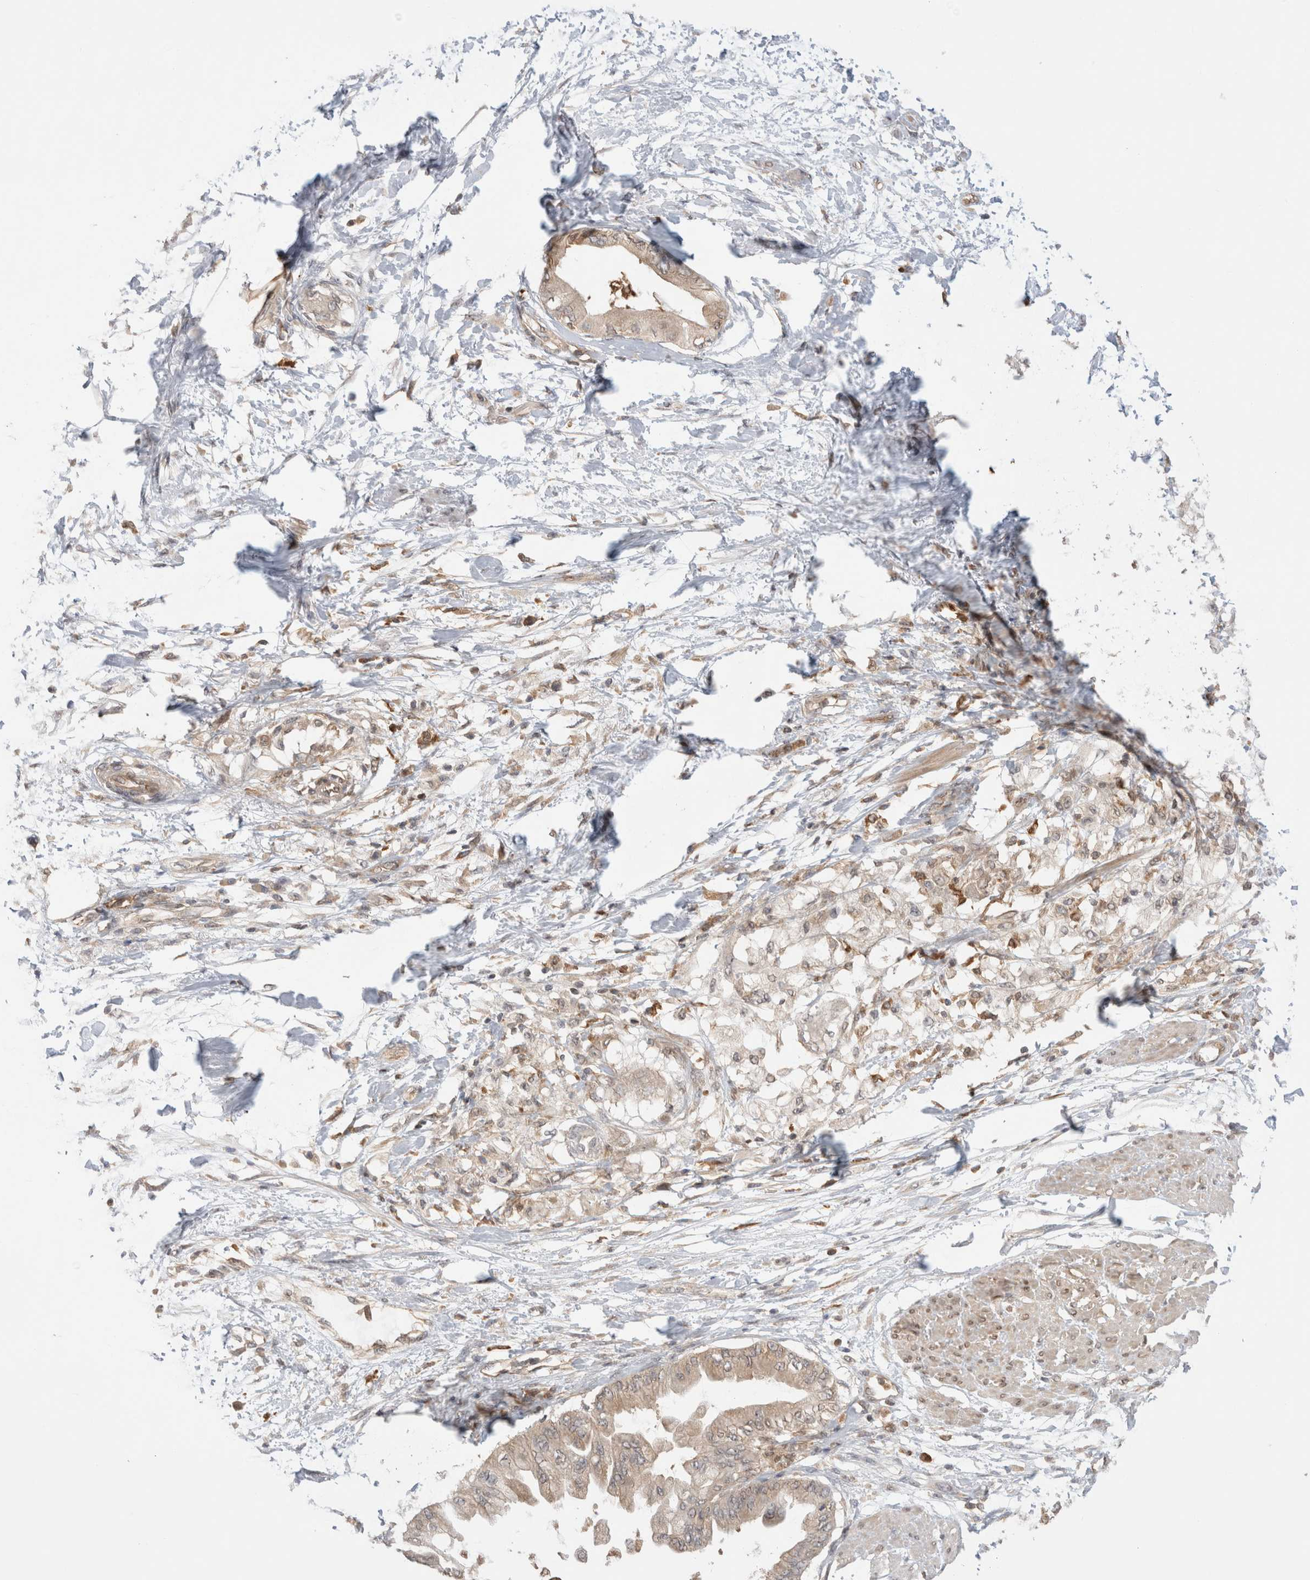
{"staining": {"intensity": "negative", "quantity": "none", "location": "none"}, "tissue": "pancreatic cancer", "cell_type": "Tumor cells", "image_type": "cancer", "snomed": [{"axis": "morphology", "description": "Normal tissue, NOS"}, {"axis": "morphology", "description": "Adenocarcinoma, NOS"}, {"axis": "topography", "description": "Pancreas"}, {"axis": "topography", "description": "Duodenum"}], "caption": "There is no significant staining in tumor cells of pancreatic adenocarcinoma.", "gene": "NFKB1", "patient": {"sex": "female", "age": 60}}